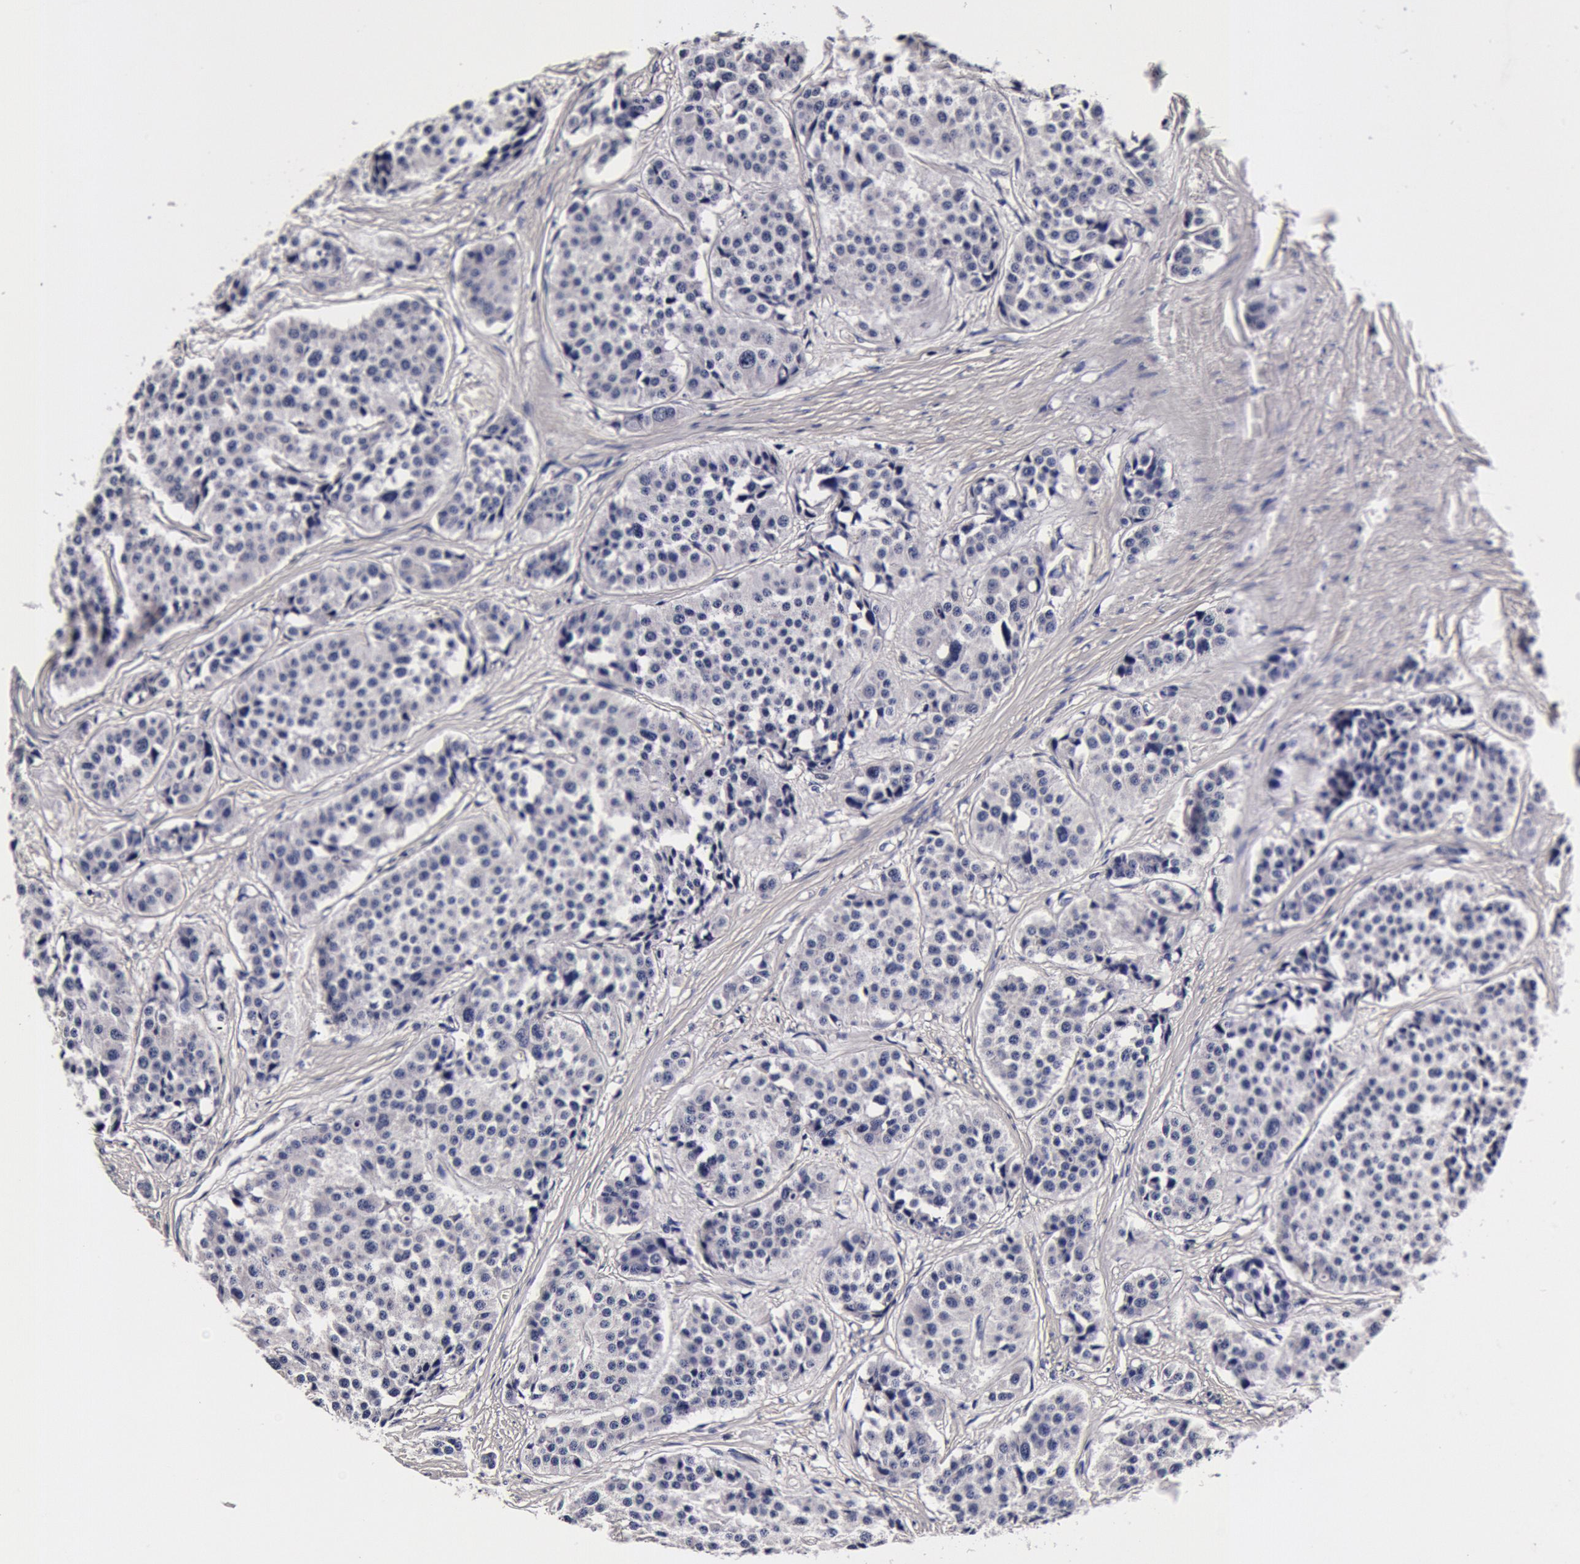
{"staining": {"intensity": "negative", "quantity": "none", "location": "none"}, "tissue": "carcinoid", "cell_type": "Tumor cells", "image_type": "cancer", "snomed": [{"axis": "morphology", "description": "Carcinoid, malignant, NOS"}, {"axis": "topography", "description": "Small intestine"}], "caption": "Tumor cells show no significant protein staining in carcinoid.", "gene": "CCDC22", "patient": {"sex": "male", "age": 60}}